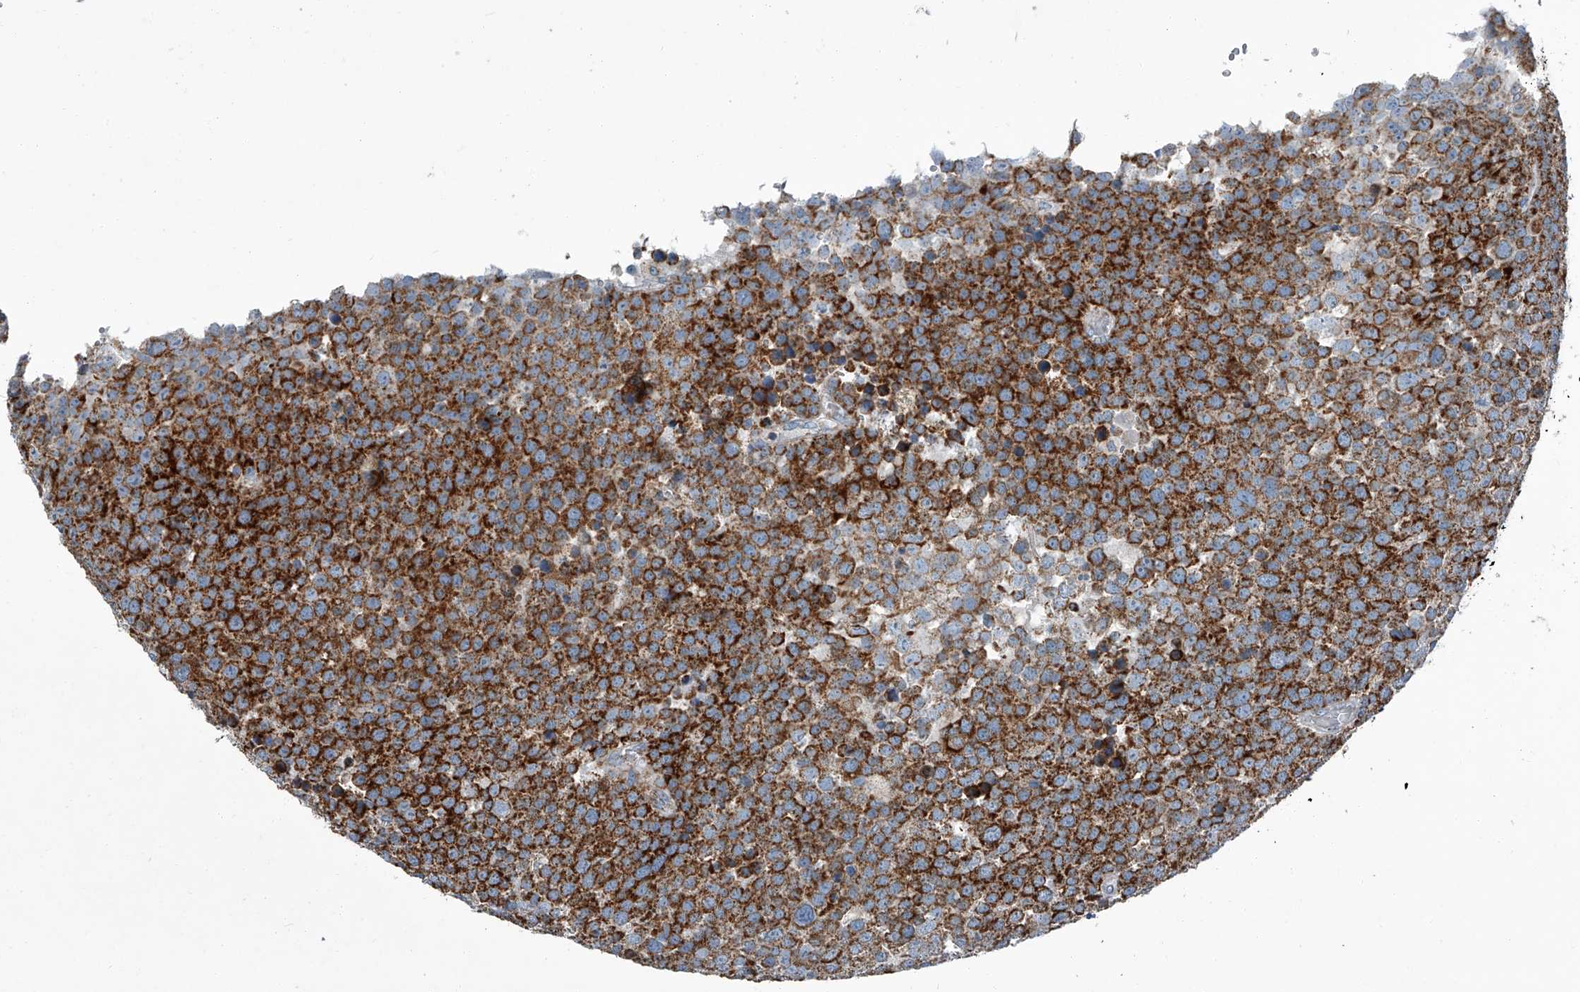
{"staining": {"intensity": "strong", "quantity": ">75%", "location": "cytoplasmic/membranous"}, "tissue": "testis cancer", "cell_type": "Tumor cells", "image_type": "cancer", "snomed": [{"axis": "morphology", "description": "Seminoma, NOS"}, {"axis": "topography", "description": "Testis"}], "caption": "An image of testis cancer stained for a protein exhibits strong cytoplasmic/membranous brown staining in tumor cells.", "gene": "CHRNA7", "patient": {"sex": "male", "age": 71}}